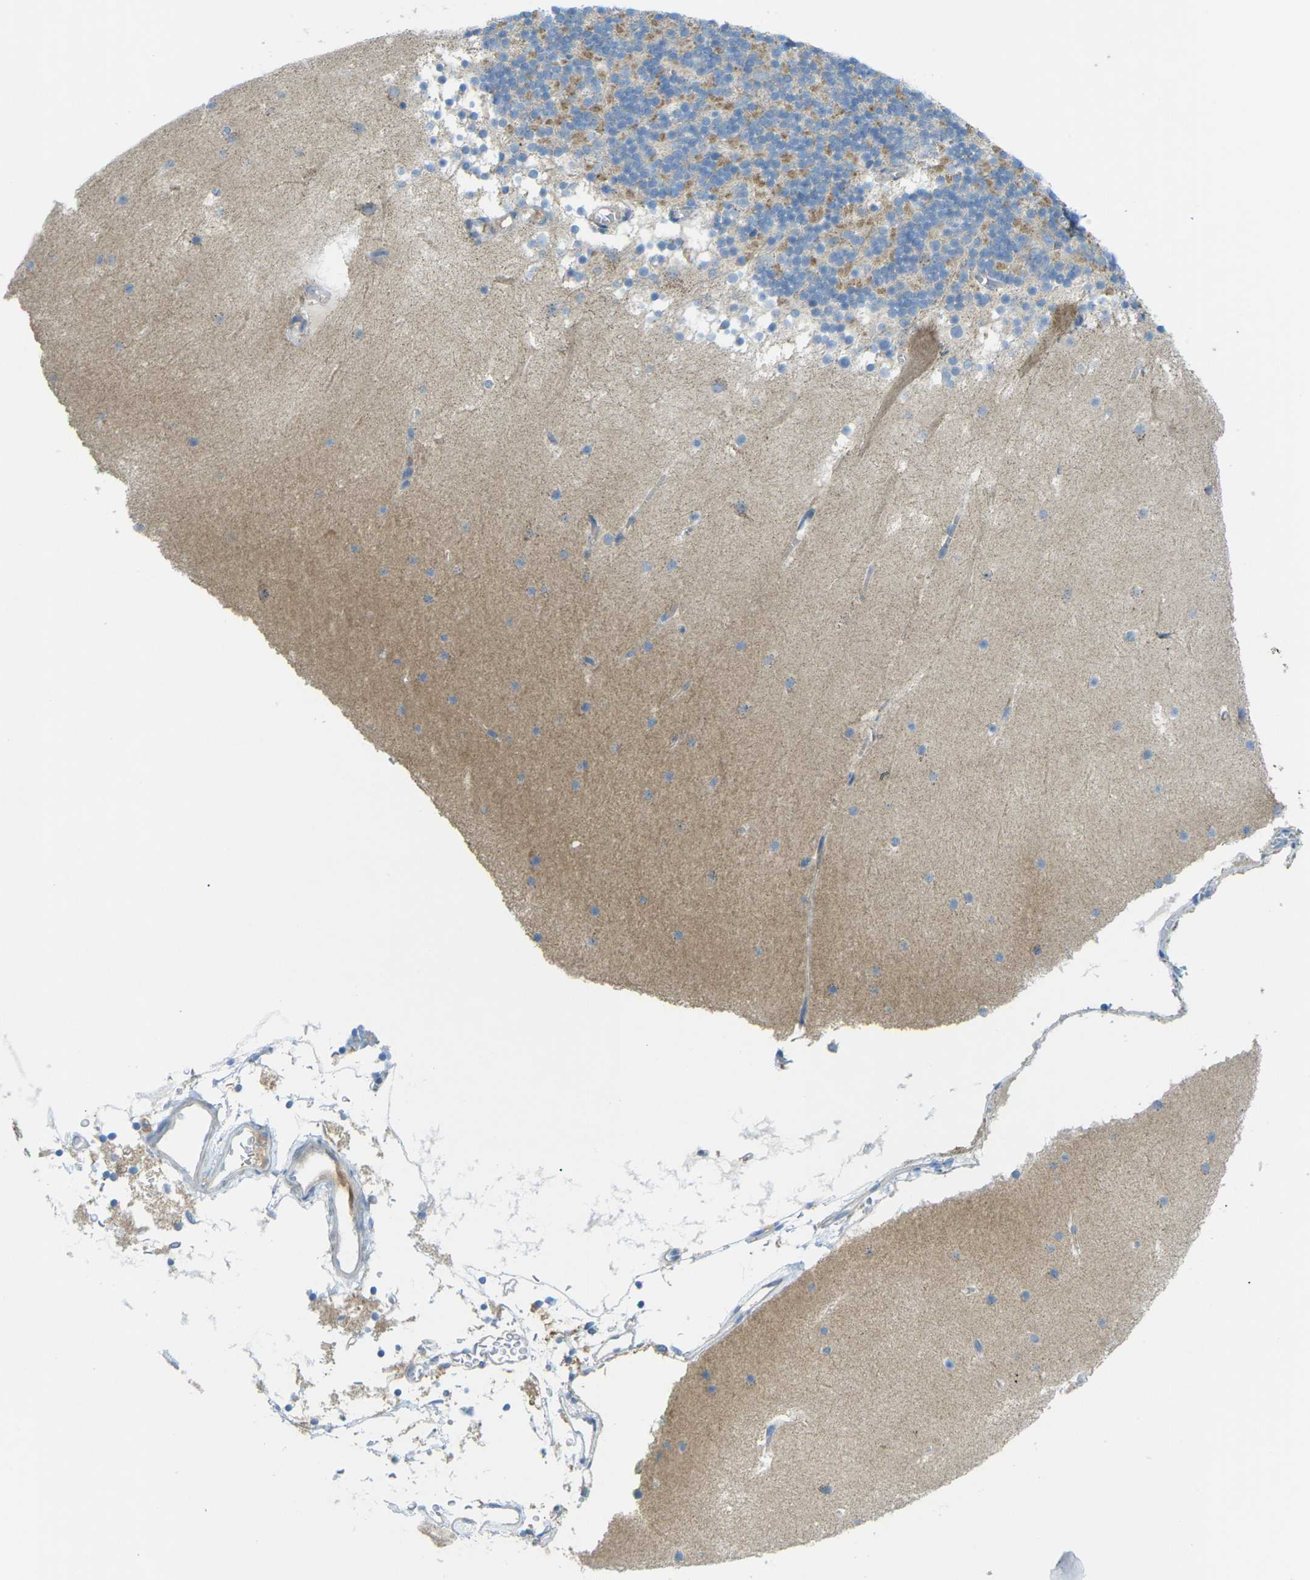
{"staining": {"intensity": "moderate", "quantity": "25%-75%", "location": "cytoplasmic/membranous"}, "tissue": "cerebellum", "cell_type": "Cells in granular layer", "image_type": "normal", "snomed": [{"axis": "morphology", "description": "Normal tissue, NOS"}, {"axis": "topography", "description": "Cerebellum"}], "caption": "A brown stain highlights moderate cytoplasmic/membranous expression of a protein in cells in granular layer of unremarkable cerebellum.", "gene": "MYLK4", "patient": {"sex": "male", "age": 45}}